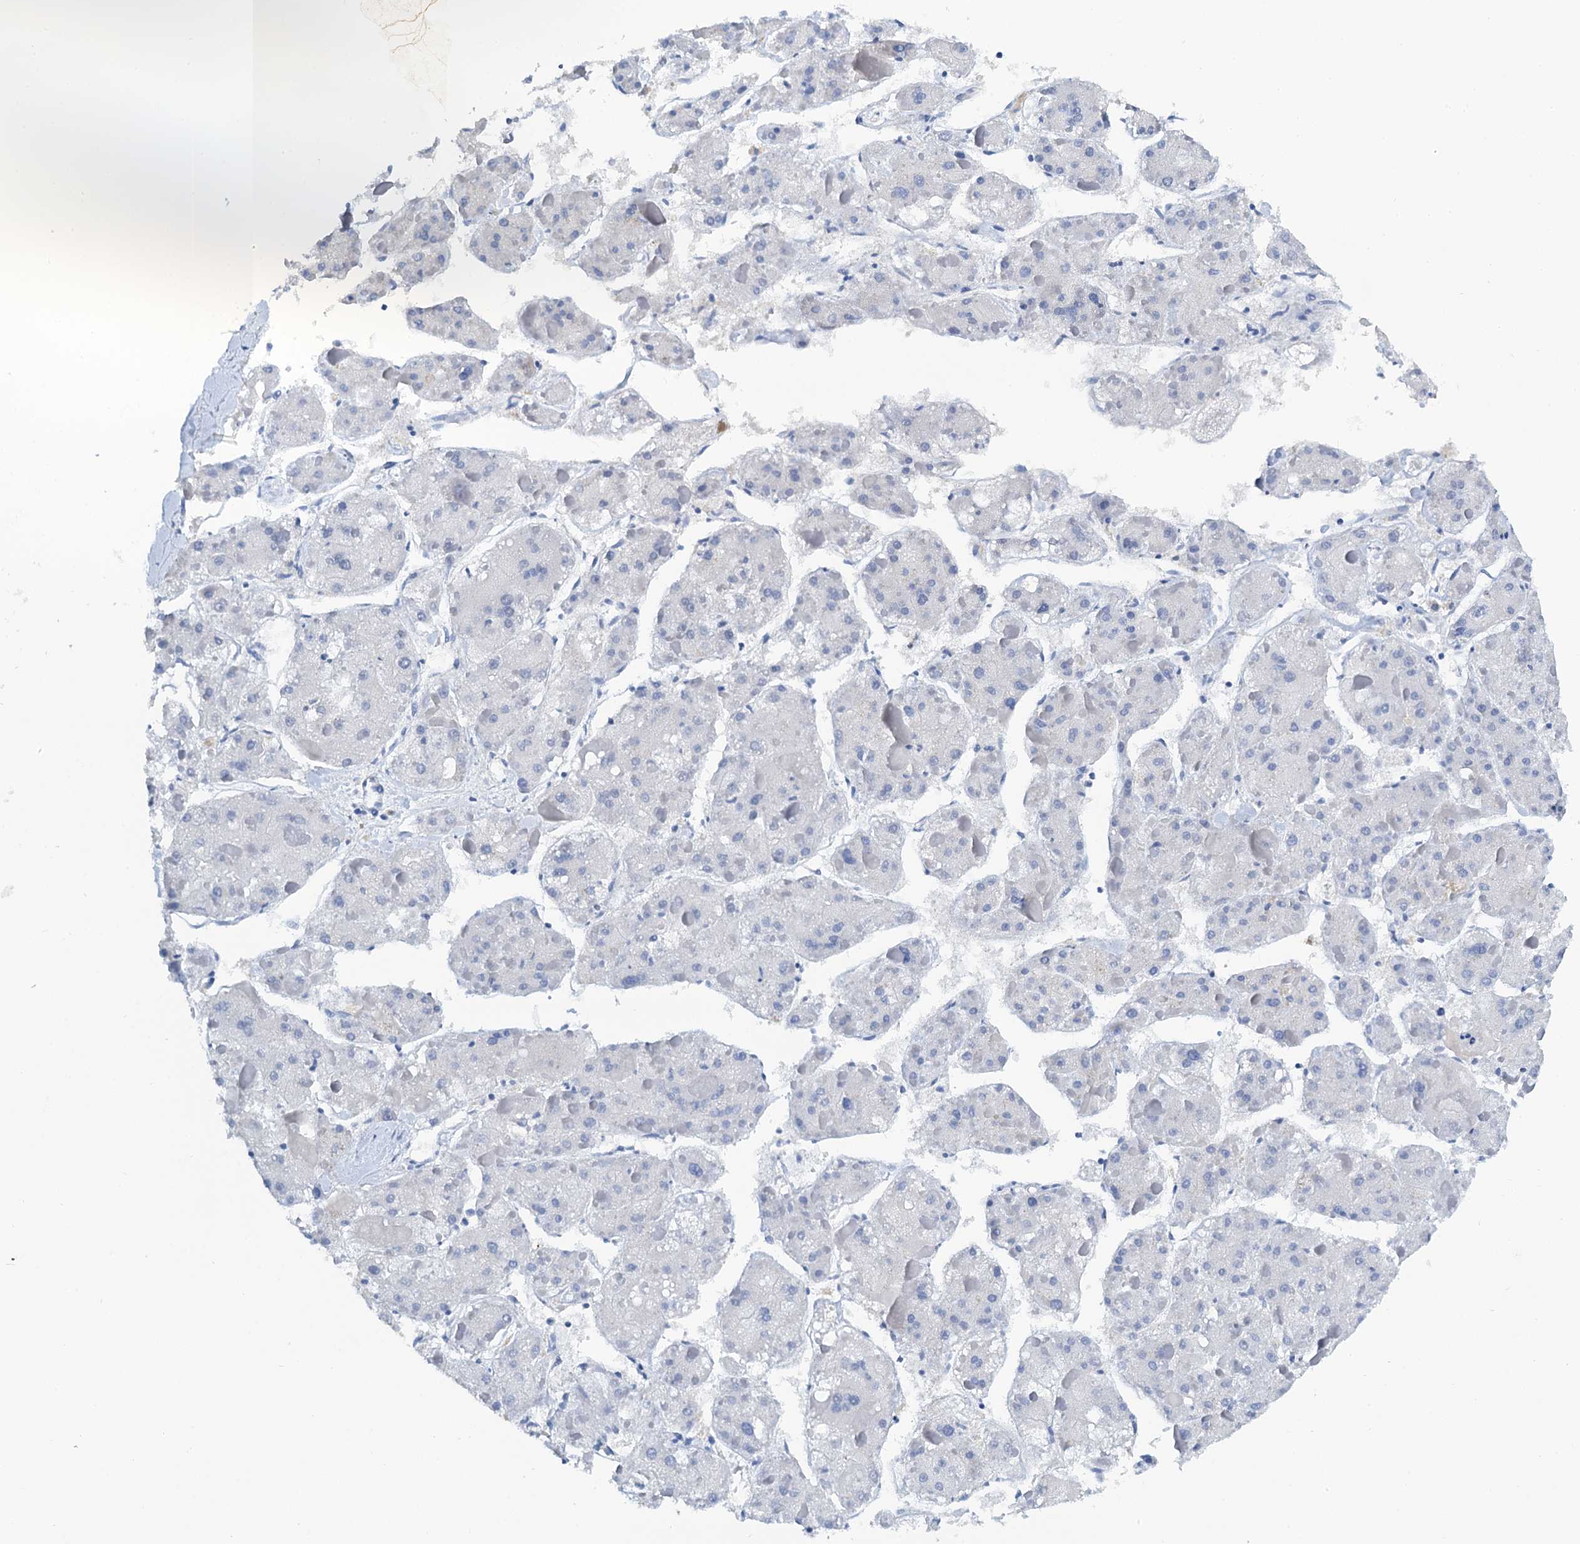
{"staining": {"intensity": "negative", "quantity": "none", "location": "none"}, "tissue": "liver cancer", "cell_type": "Tumor cells", "image_type": "cancer", "snomed": [{"axis": "morphology", "description": "Carcinoma, Hepatocellular, NOS"}, {"axis": "topography", "description": "Liver"}], "caption": "Tumor cells show no significant protein staining in liver hepatocellular carcinoma.", "gene": "SLTM", "patient": {"sex": "female", "age": 73}}